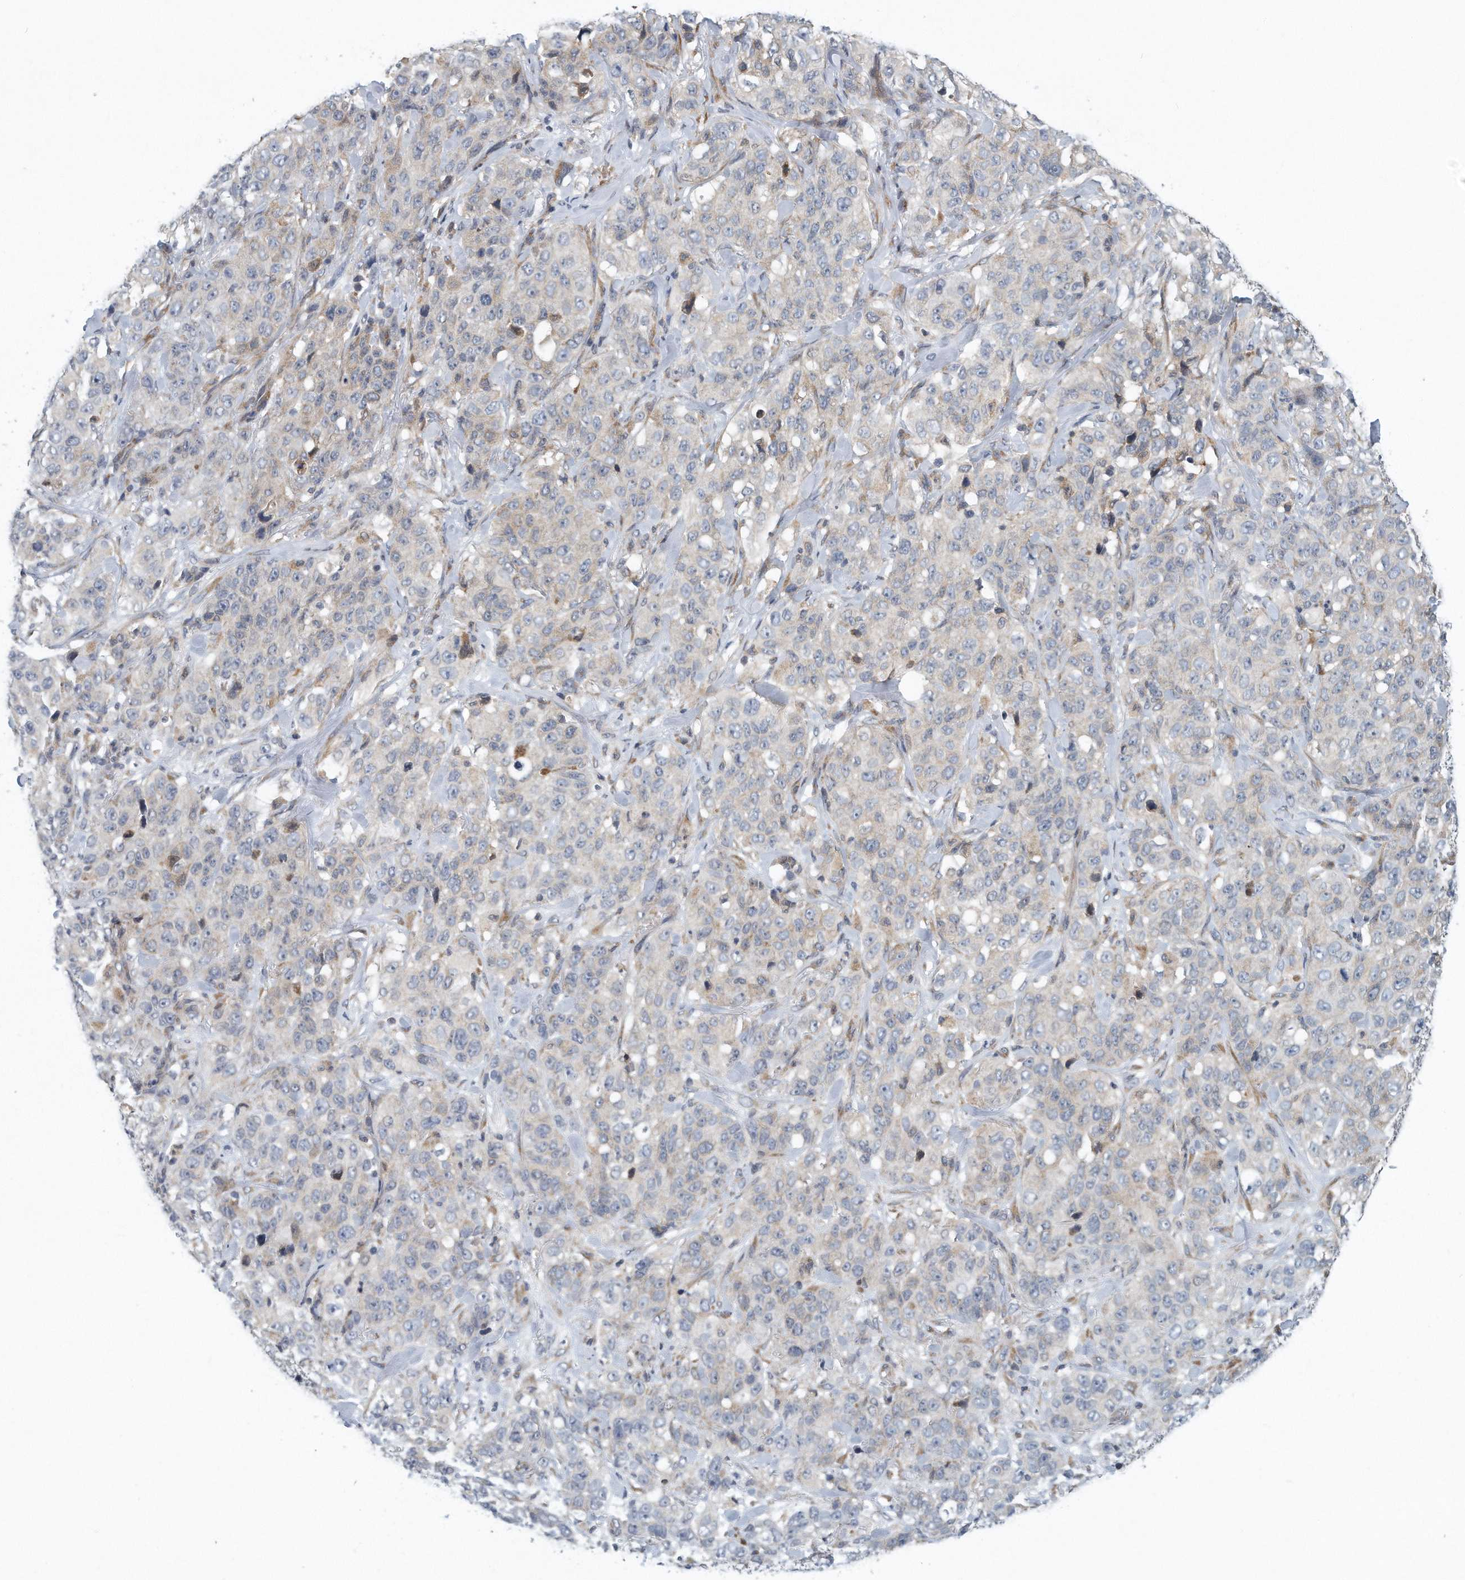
{"staining": {"intensity": "negative", "quantity": "none", "location": "none"}, "tissue": "stomach cancer", "cell_type": "Tumor cells", "image_type": "cancer", "snomed": [{"axis": "morphology", "description": "Adenocarcinoma, NOS"}, {"axis": "topography", "description": "Stomach"}], "caption": "The image demonstrates no significant positivity in tumor cells of stomach cancer.", "gene": "VLDLR", "patient": {"sex": "male", "age": 48}}